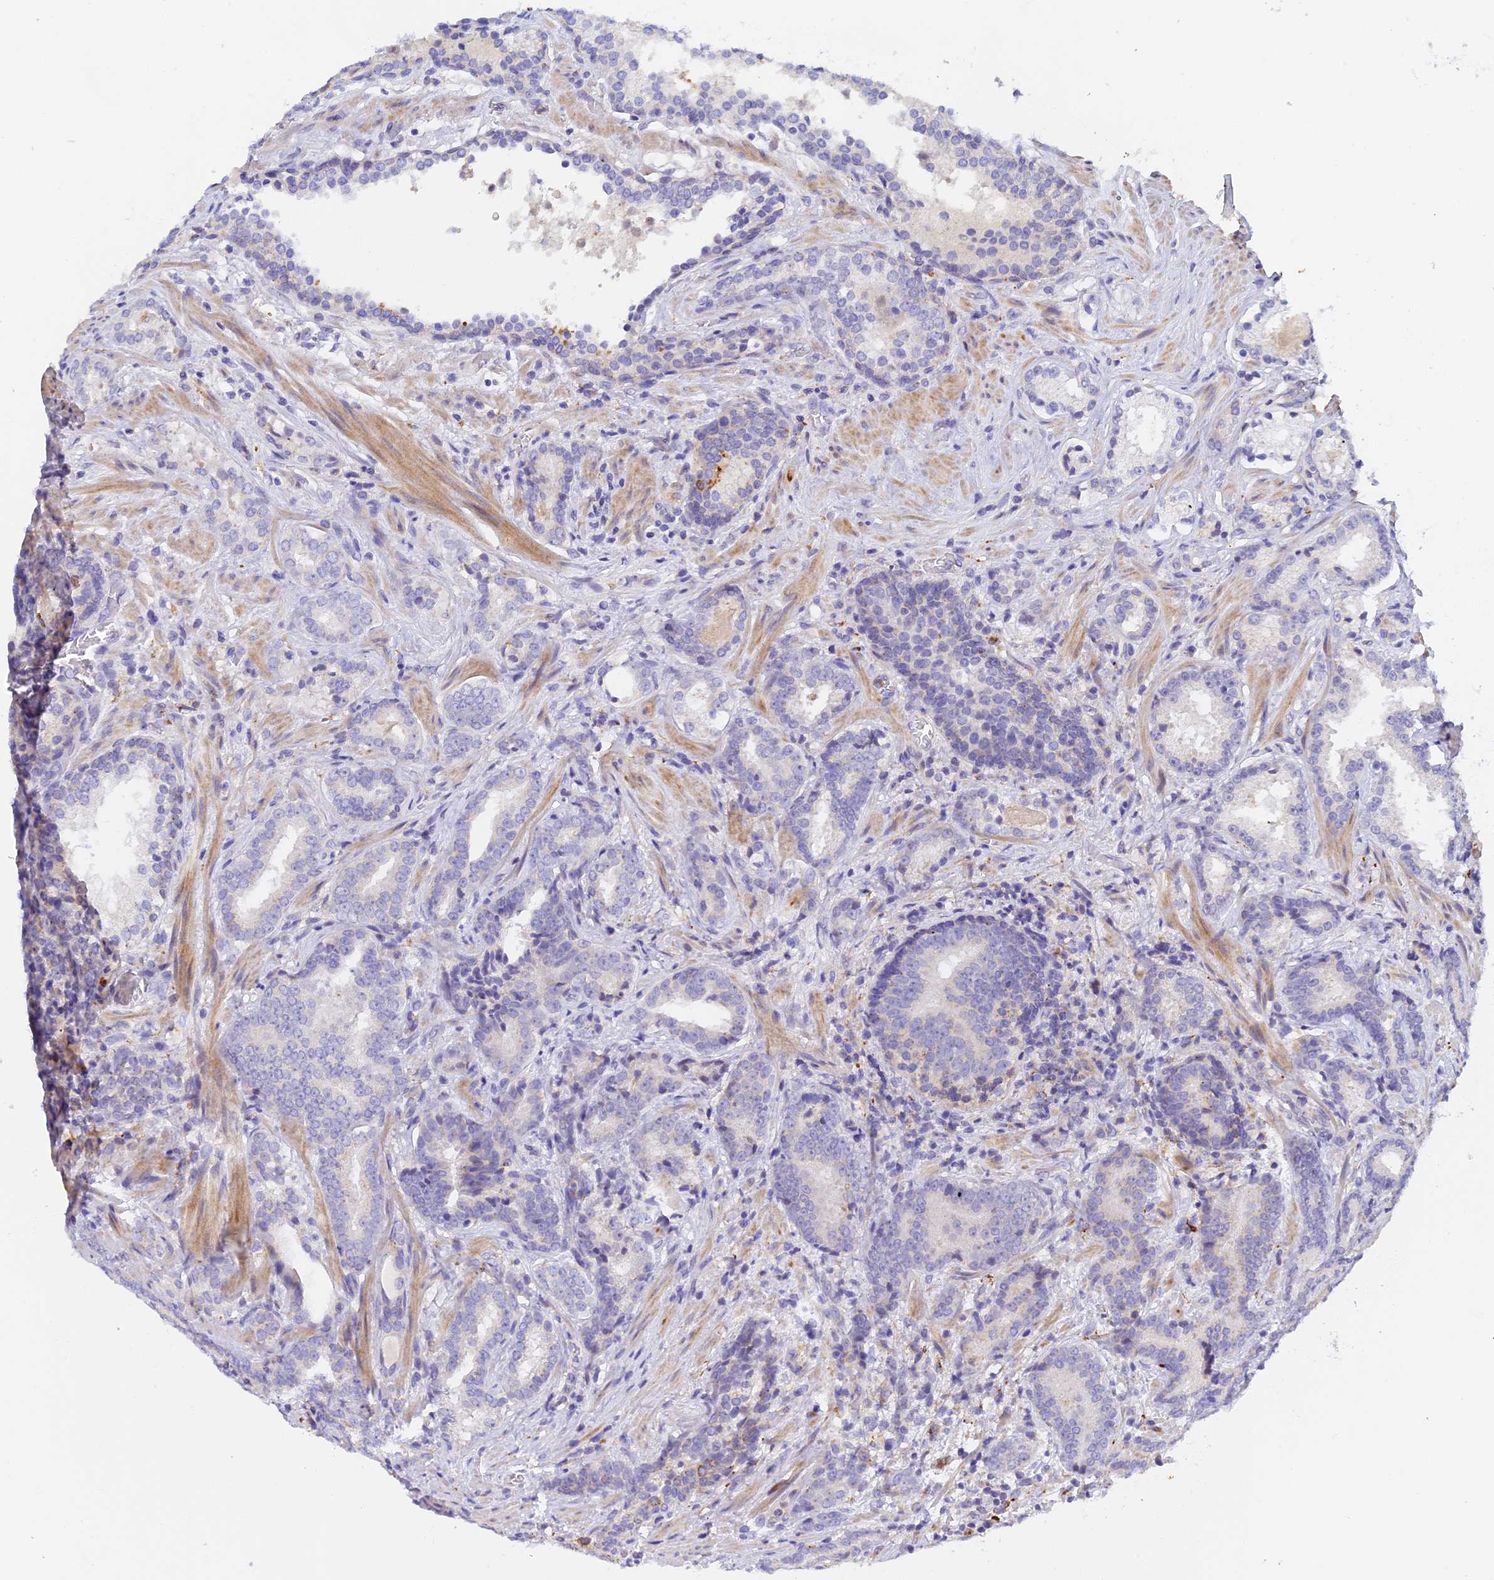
{"staining": {"intensity": "negative", "quantity": "none", "location": "none"}, "tissue": "prostate cancer", "cell_type": "Tumor cells", "image_type": "cancer", "snomed": [{"axis": "morphology", "description": "Adenocarcinoma, Low grade"}, {"axis": "topography", "description": "Prostate"}], "caption": "There is no significant expression in tumor cells of prostate cancer (adenocarcinoma (low-grade)).", "gene": "RPGRIP1L", "patient": {"sex": "male", "age": 58}}